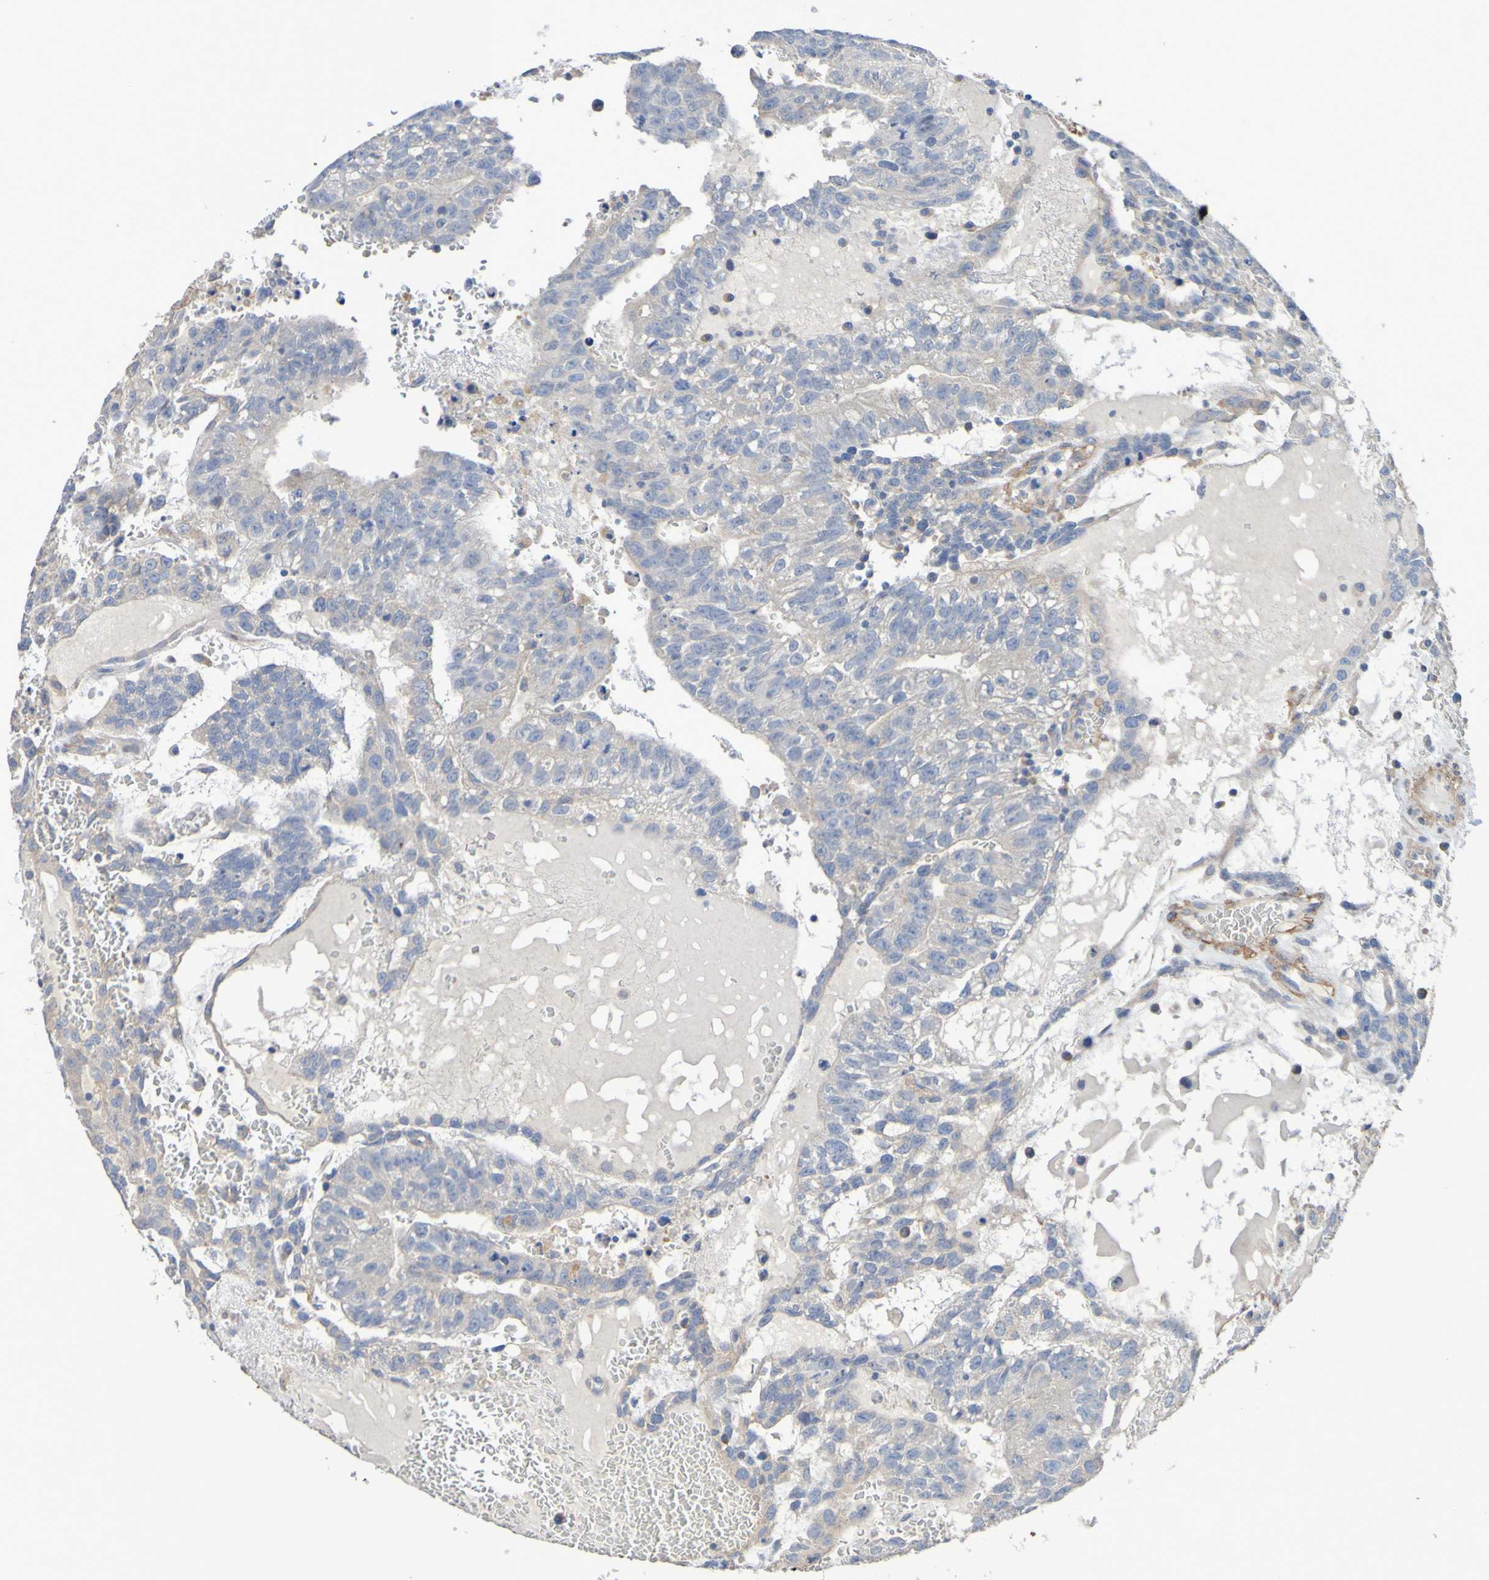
{"staining": {"intensity": "moderate", "quantity": "25%-75%", "location": "cytoplasmic/membranous"}, "tissue": "testis cancer", "cell_type": "Tumor cells", "image_type": "cancer", "snomed": [{"axis": "morphology", "description": "Seminoma, NOS"}, {"axis": "morphology", "description": "Carcinoma, Embryonal, NOS"}, {"axis": "topography", "description": "Testis"}], "caption": "A medium amount of moderate cytoplasmic/membranous positivity is present in about 25%-75% of tumor cells in embryonal carcinoma (testis) tissue.", "gene": "SRPRB", "patient": {"sex": "male", "age": 52}}